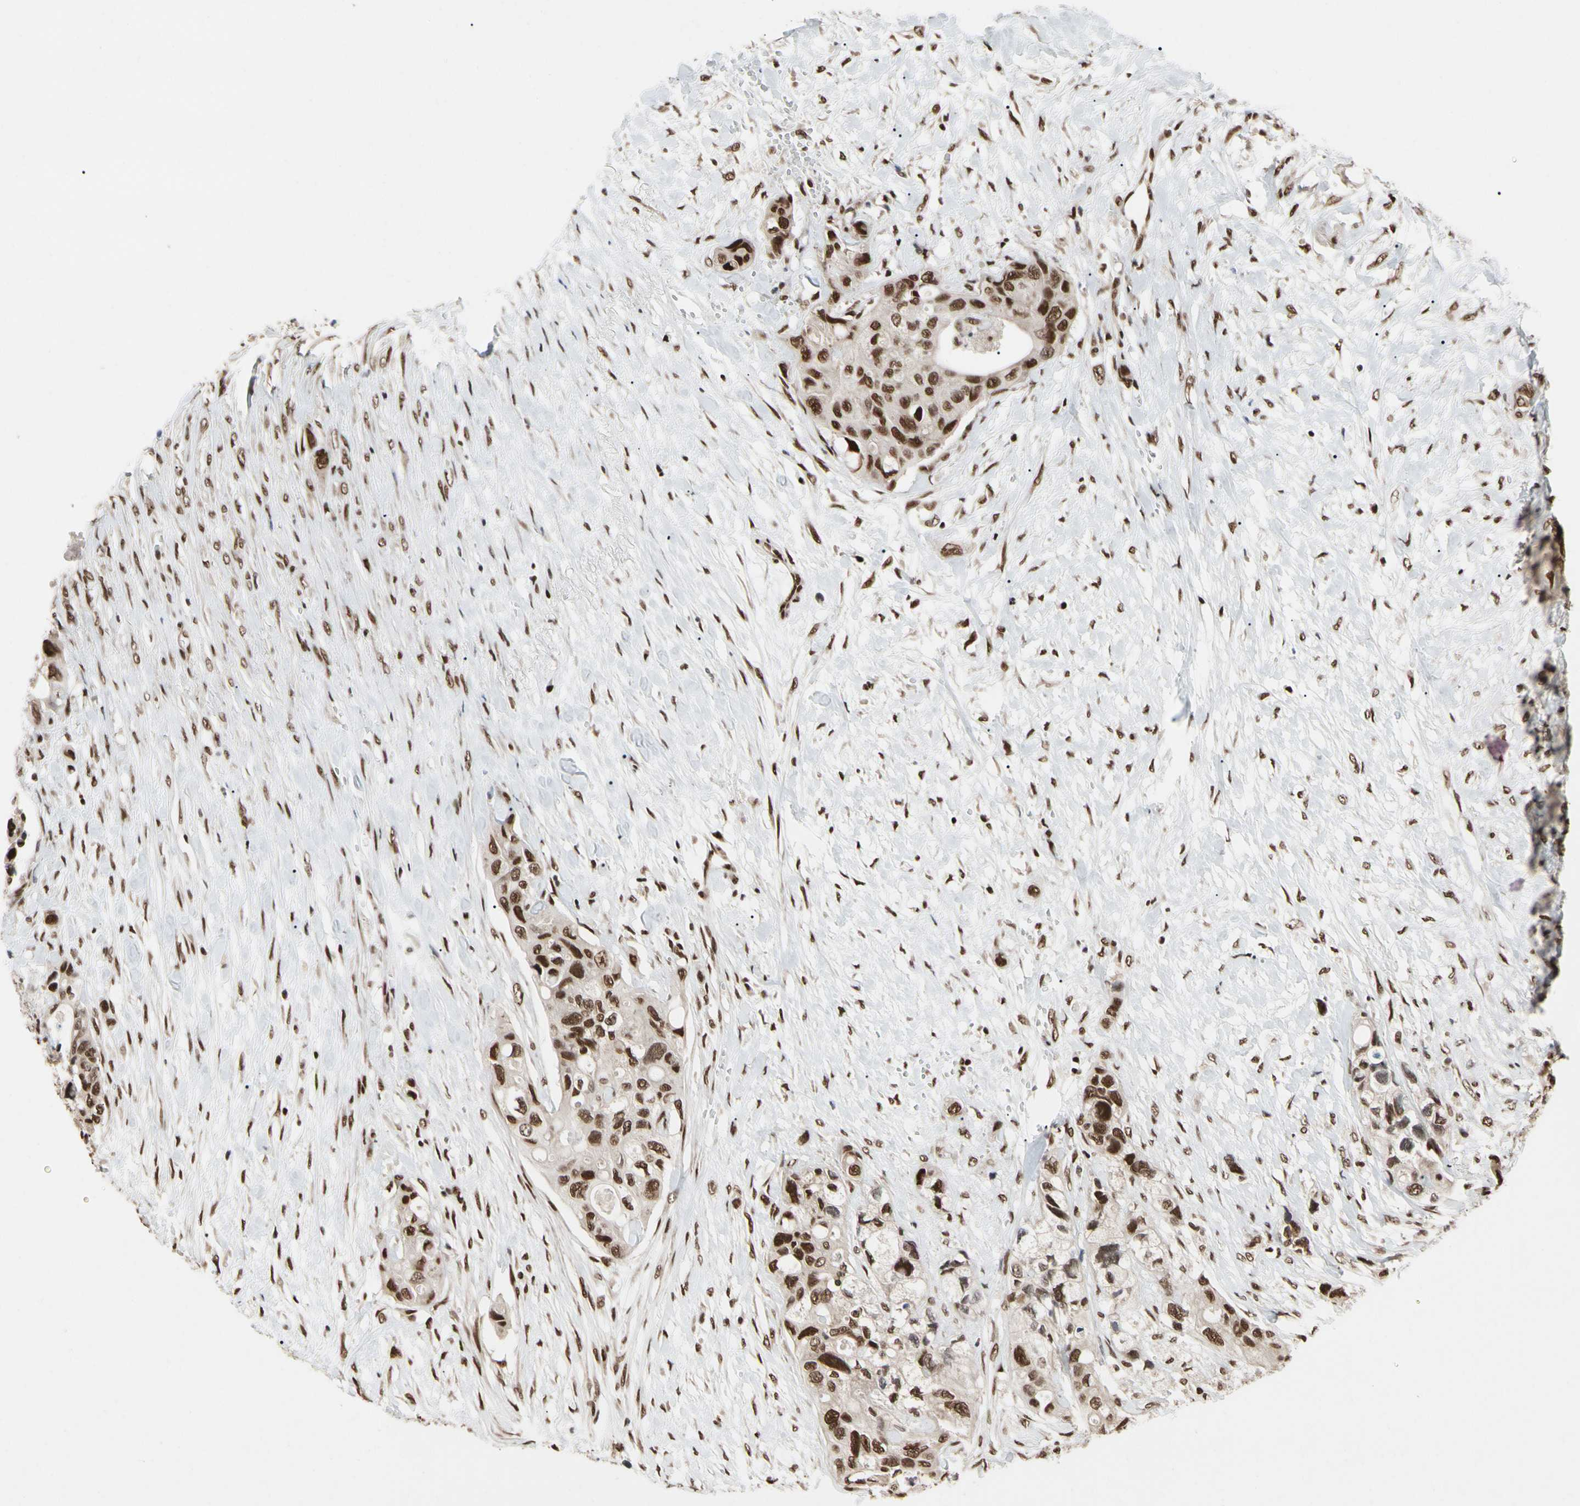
{"staining": {"intensity": "strong", "quantity": ">75%", "location": "nuclear"}, "tissue": "colorectal cancer", "cell_type": "Tumor cells", "image_type": "cancer", "snomed": [{"axis": "morphology", "description": "Adenocarcinoma, NOS"}, {"axis": "topography", "description": "Colon"}], "caption": "Immunohistochemistry micrograph of colorectal adenocarcinoma stained for a protein (brown), which demonstrates high levels of strong nuclear expression in approximately >75% of tumor cells.", "gene": "FAM98B", "patient": {"sex": "female", "age": 57}}